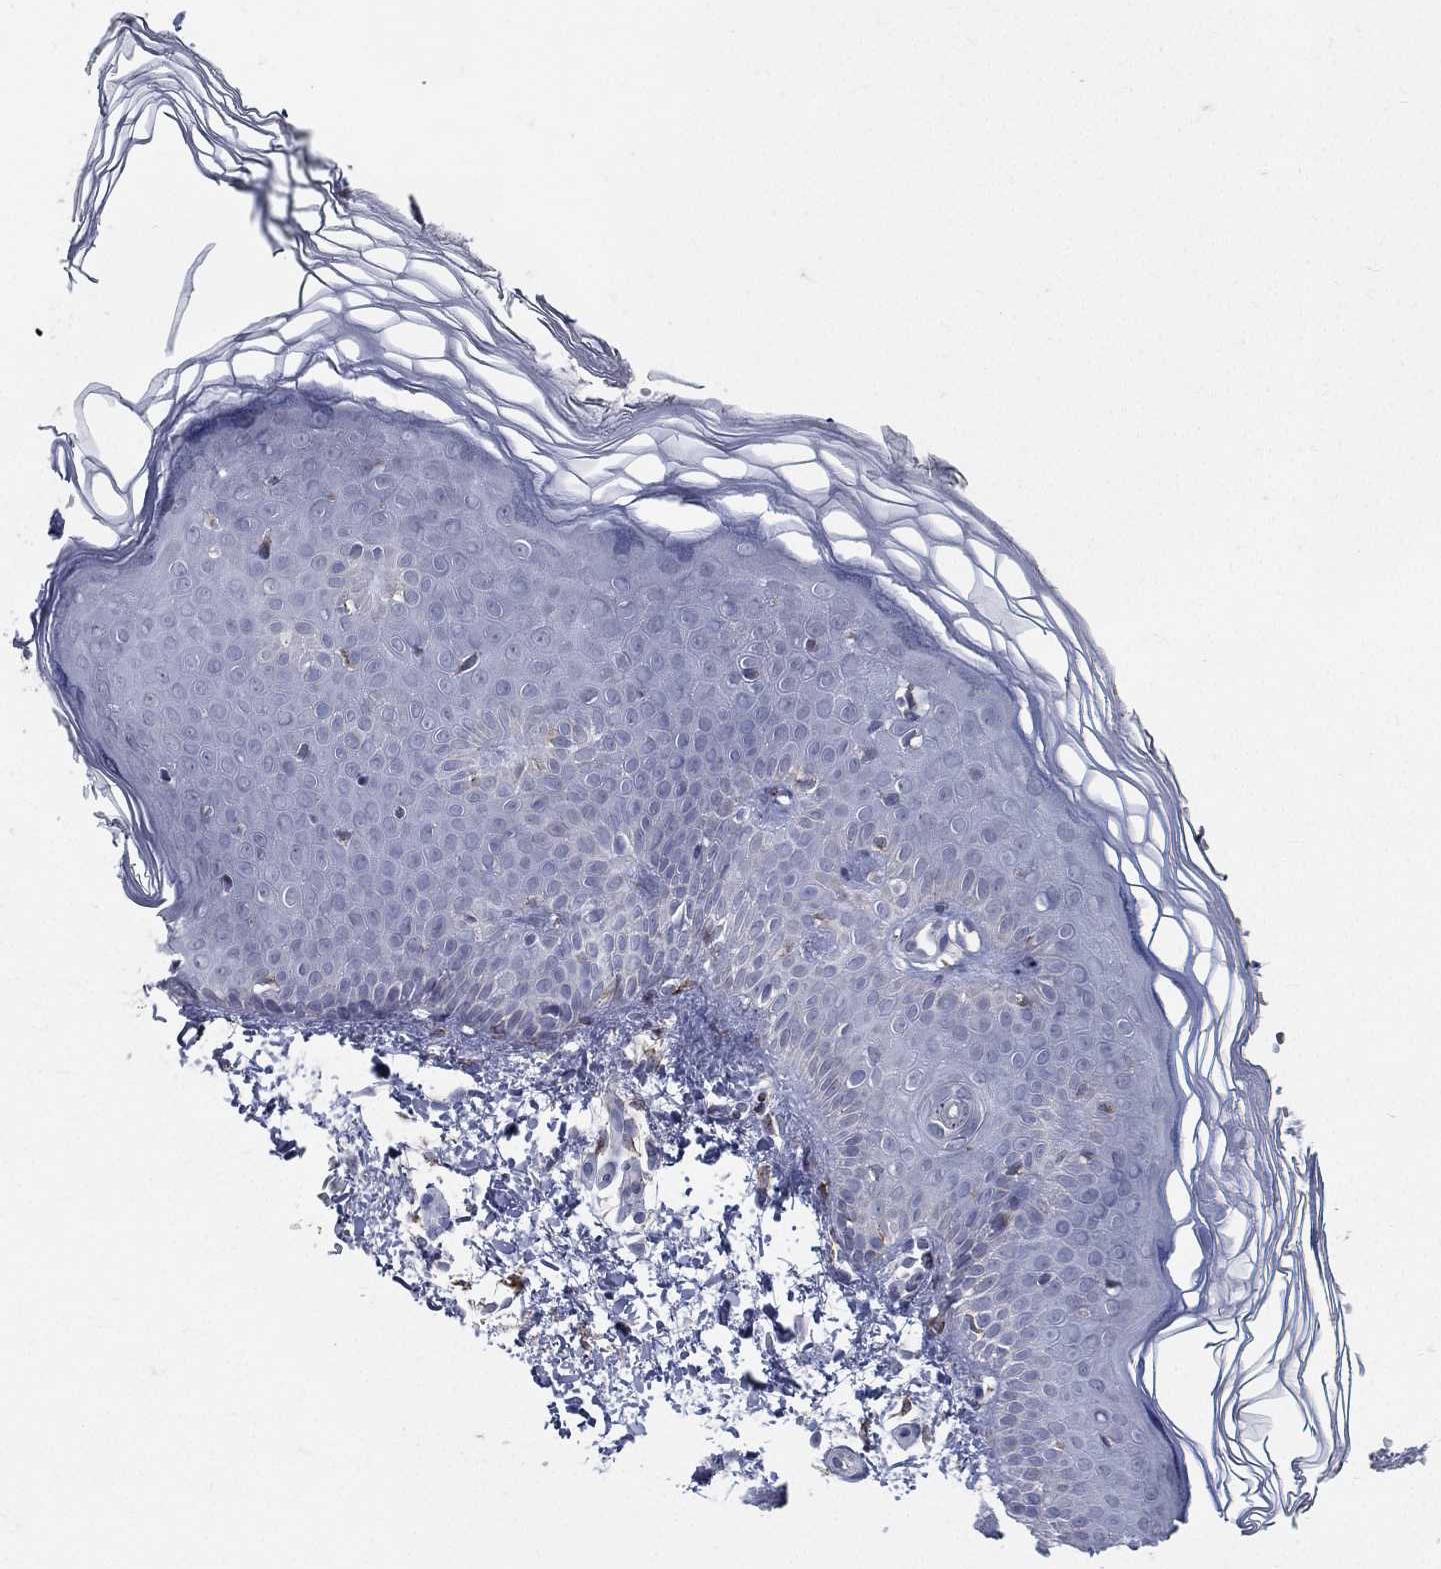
{"staining": {"intensity": "negative", "quantity": "none", "location": "none"}, "tissue": "skin", "cell_type": "Fibroblasts", "image_type": "normal", "snomed": [{"axis": "morphology", "description": "Normal tissue, NOS"}, {"axis": "topography", "description": "Skin"}], "caption": "Fibroblasts show no significant staining in normal skin. The staining is performed using DAB brown chromogen with nuclei counter-stained in using hematoxylin.", "gene": "EVI2B", "patient": {"sex": "female", "age": 62}}